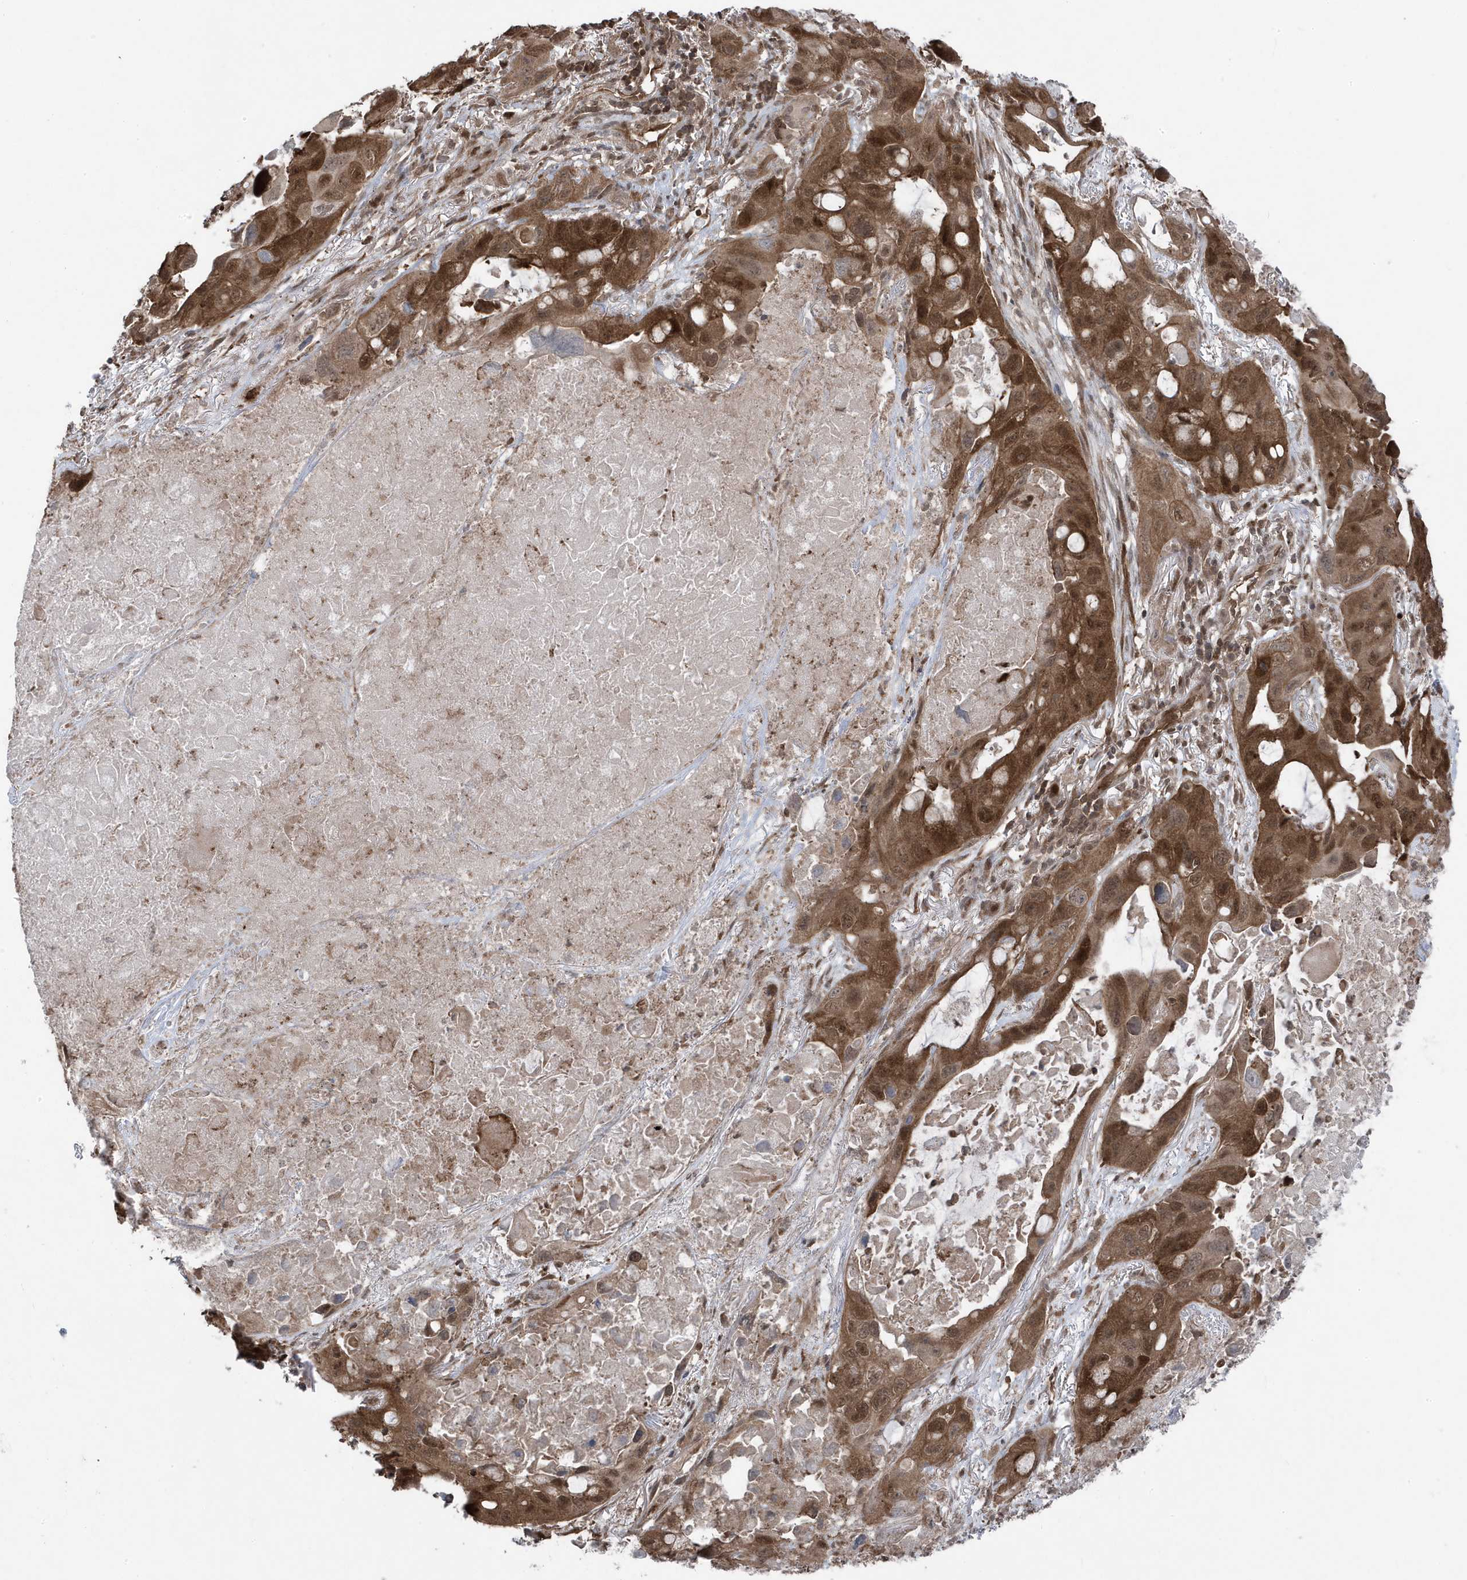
{"staining": {"intensity": "strong", "quantity": ">75%", "location": "cytoplasmic/membranous,nuclear"}, "tissue": "lung cancer", "cell_type": "Tumor cells", "image_type": "cancer", "snomed": [{"axis": "morphology", "description": "Squamous cell carcinoma, NOS"}, {"axis": "topography", "description": "Lung"}], "caption": "A high-resolution photomicrograph shows immunohistochemistry (IHC) staining of lung squamous cell carcinoma, which demonstrates strong cytoplasmic/membranous and nuclear staining in approximately >75% of tumor cells. (DAB (3,3'-diaminobenzidine) IHC with brightfield microscopy, high magnification).", "gene": "MAPK1IP1L", "patient": {"sex": "female", "age": 73}}